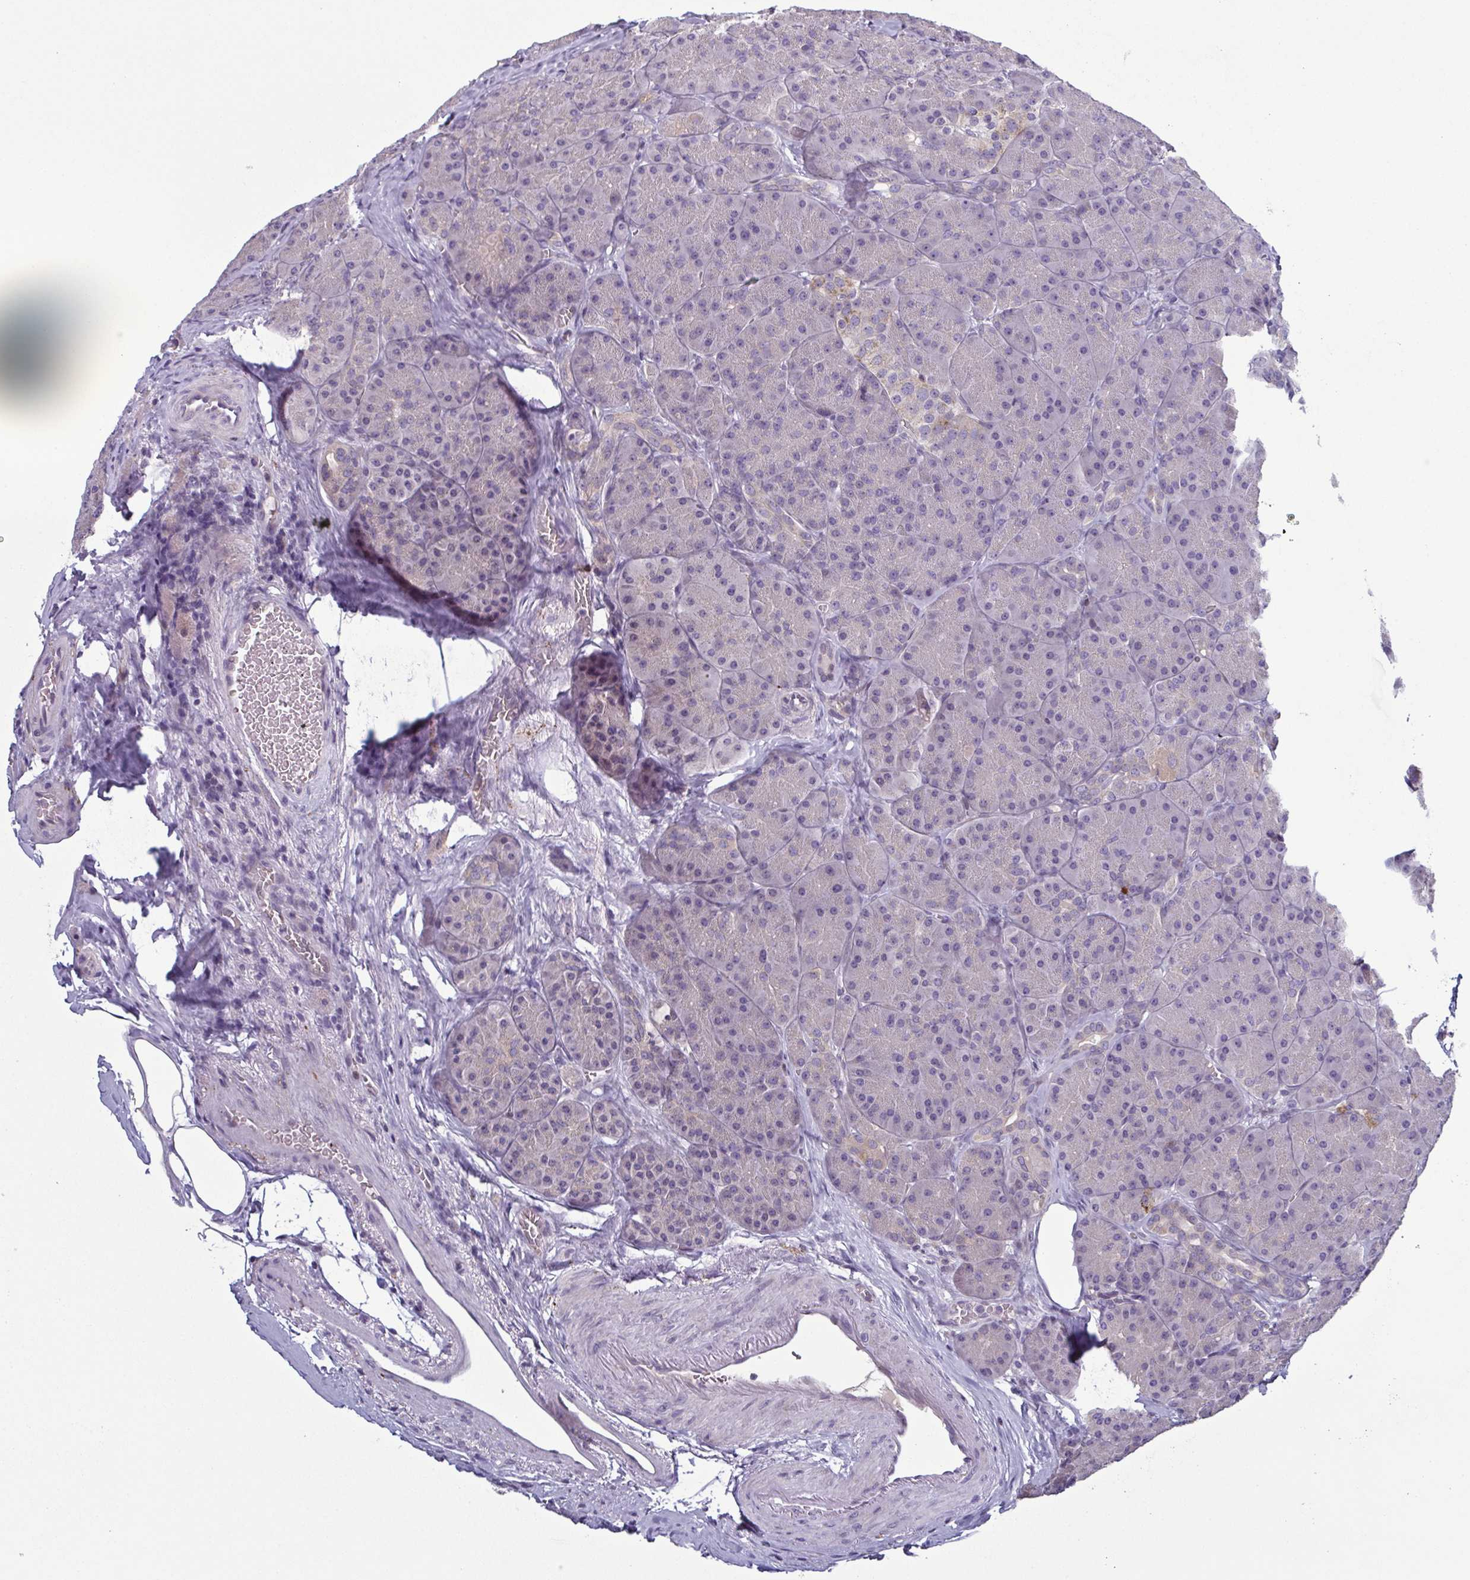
{"staining": {"intensity": "negative", "quantity": "none", "location": "none"}, "tissue": "pancreas", "cell_type": "Exocrine glandular cells", "image_type": "normal", "snomed": [{"axis": "morphology", "description": "Normal tissue, NOS"}, {"axis": "topography", "description": "Pancreas"}], "caption": "Benign pancreas was stained to show a protein in brown. There is no significant staining in exocrine glandular cells. Brightfield microscopy of immunohistochemistry (IHC) stained with DAB (3,3'-diaminobenzidine) (brown) and hematoxylin (blue), captured at high magnification.", "gene": "ODF1", "patient": {"sex": "male", "age": 57}}